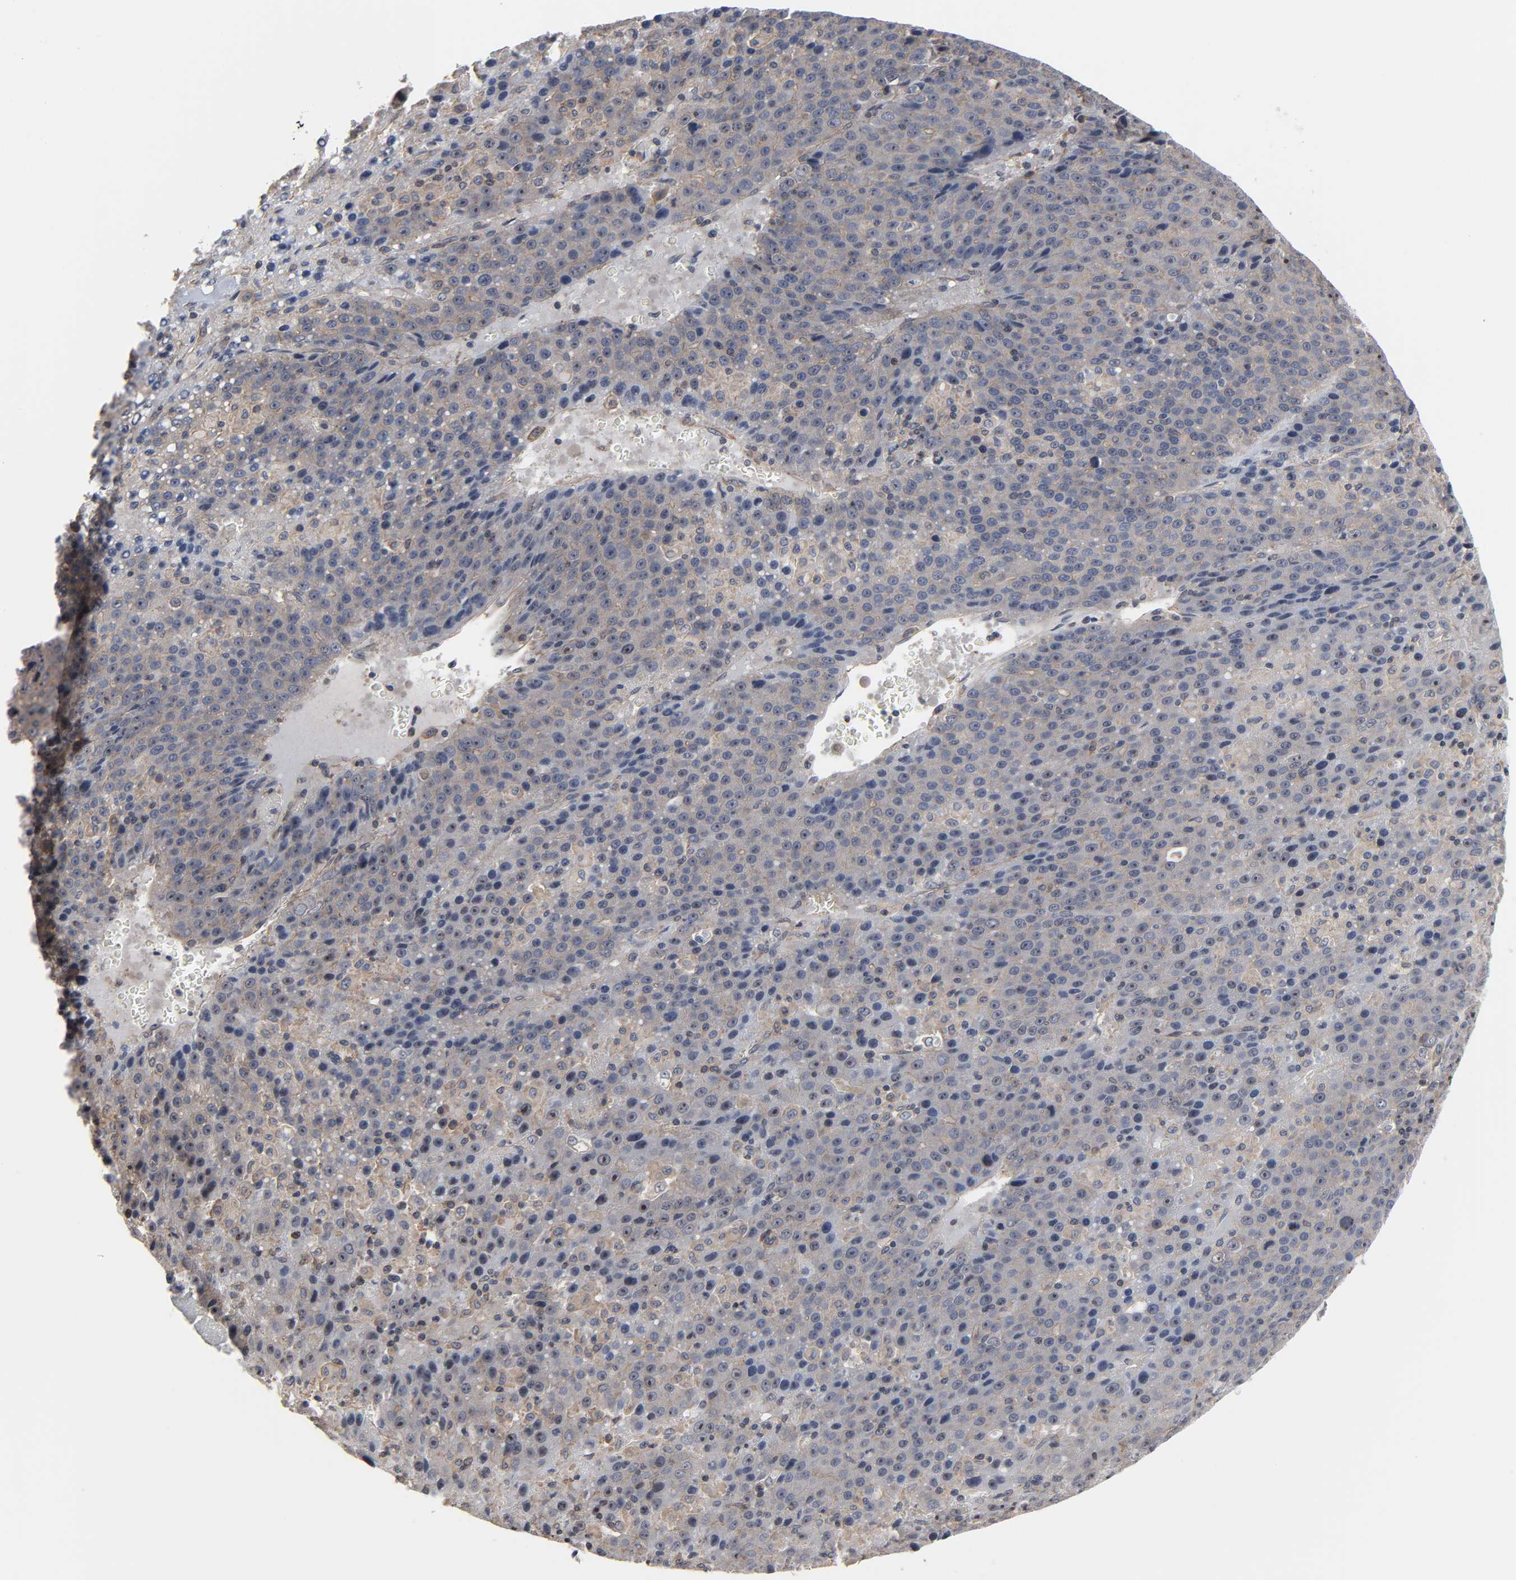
{"staining": {"intensity": "weak", "quantity": "25%-75%", "location": "cytoplasmic/membranous,nuclear"}, "tissue": "liver cancer", "cell_type": "Tumor cells", "image_type": "cancer", "snomed": [{"axis": "morphology", "description": "Carcinoma, Hepatocellular, NOS"}, {"axis": "topography", "description": "Liver"}], "caption": "A high-resolution image shows immunohistochemistry staining of liver cancer, which reveals weak cytoplasmic/membranous and nuclear positivity in about 25%-75% of tumor cells.", "gene": "DDX10", "patient": {"sex": "female", "age": 53}}